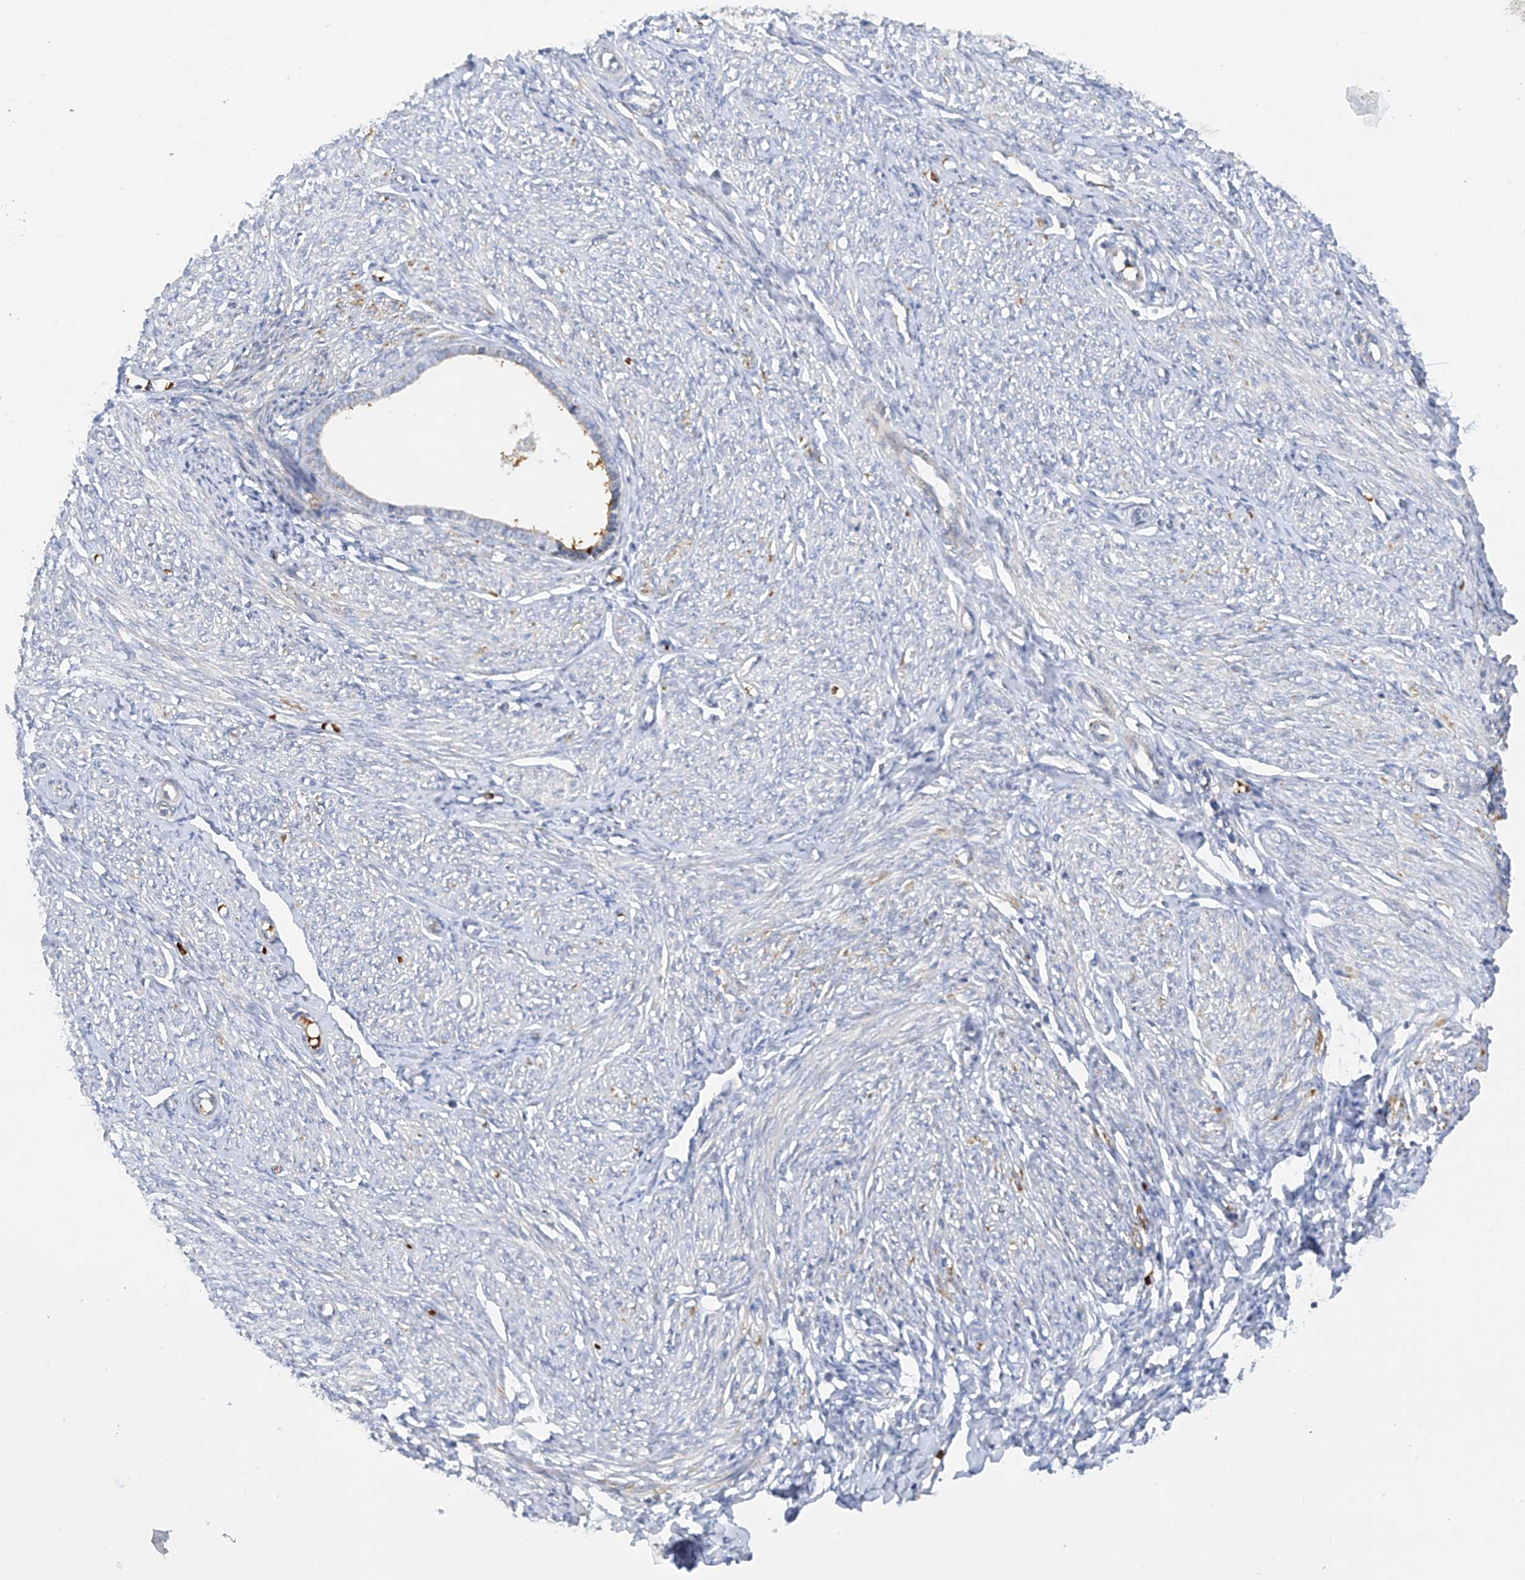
{"staining": {"intensity": "negative", "quantity": "none", "location": "none"}, "tissue": "endometrium", "cell_type": "Cells in endometrial stroma", "image_type": "normal", "snomed": [{"axis": "morphology", "description": "Normal tissue, NOS"}, {"axis": "topography", "description": "Endometrium"}], "caption": "A photomicrograph of human endometrium is negative for staining in cells in endometrial stroma. (Brightfield microscopy of DAB IHC at high magnification).", "gene": "METTL18", "patient": {"sex": "female", "age": 72}}